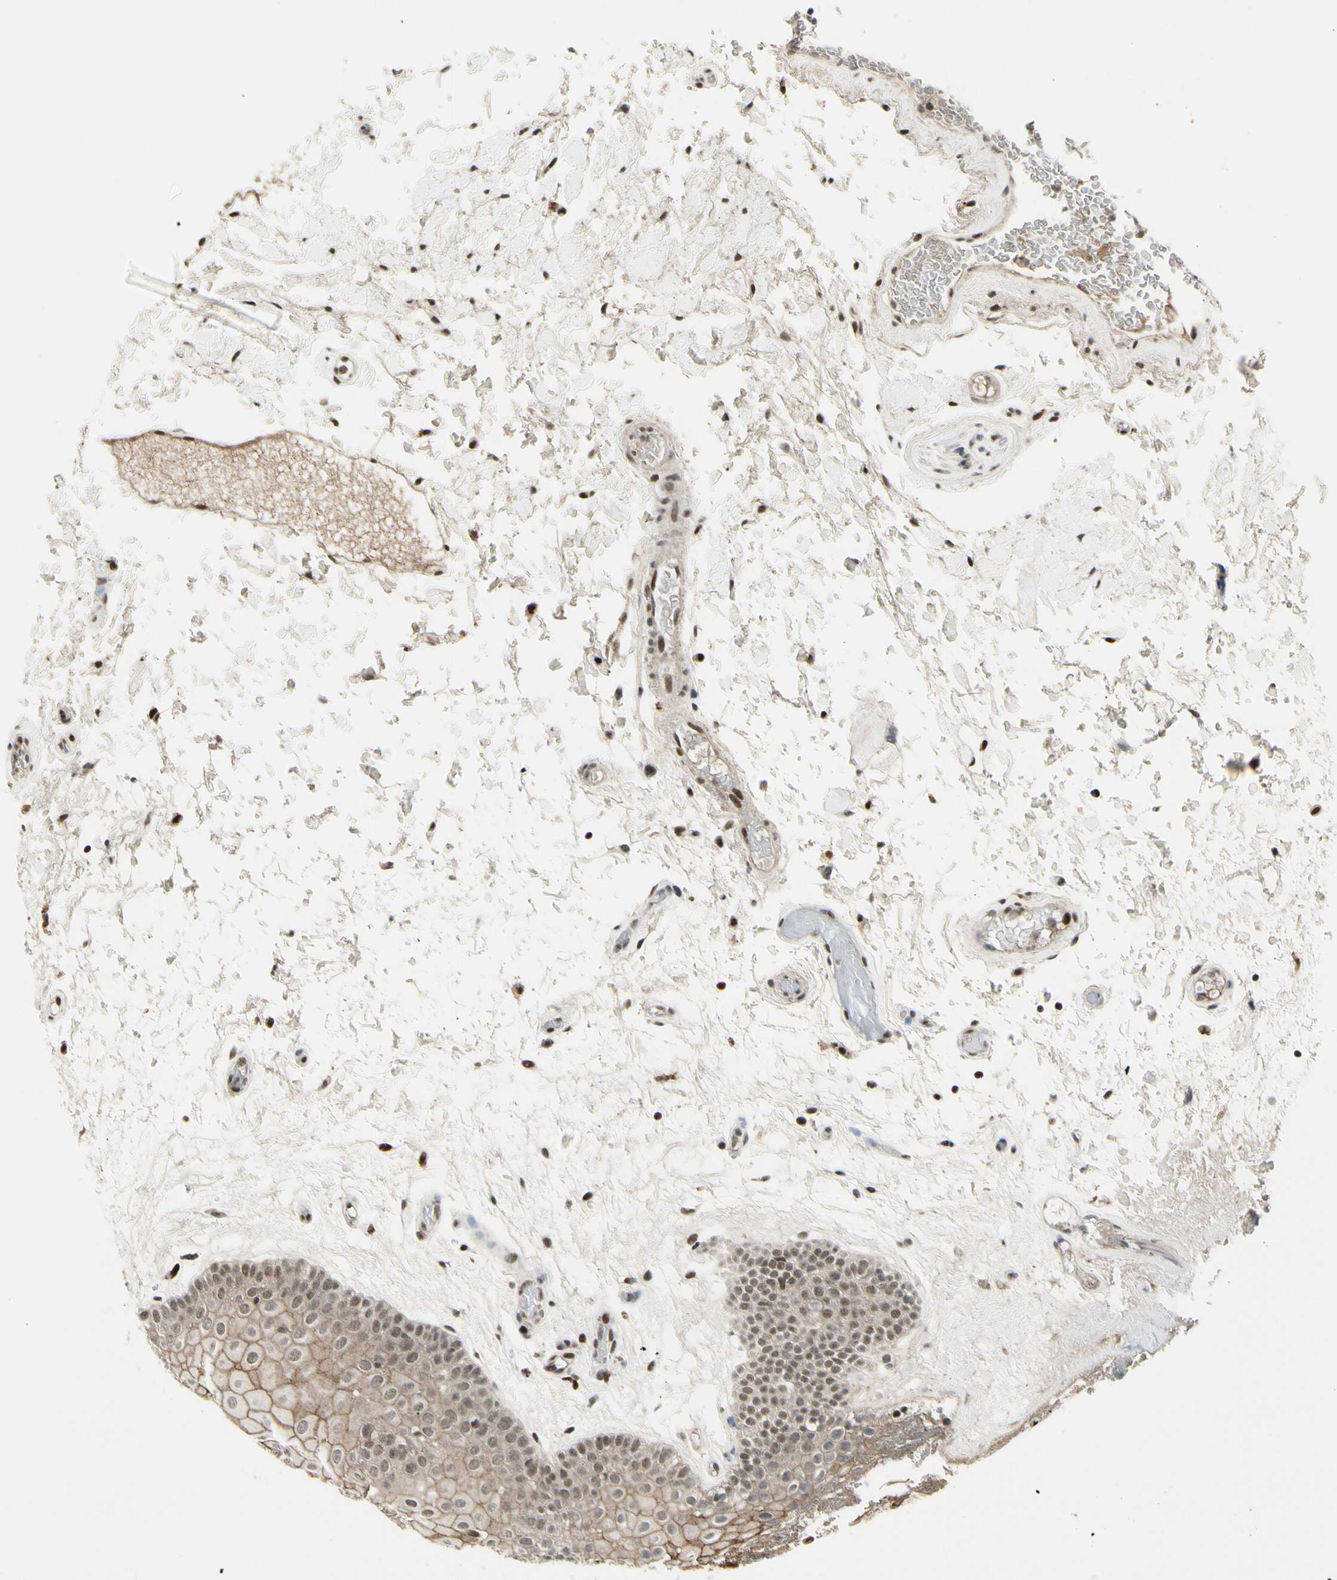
{"staining": {"intensity": "moderate", "quantity": ">75%", "location": "cytoplasmic/membranous,nuclear"}, "tissue": "oral mucosa", "cell_type": "Squamous epithelial cells", "image_type": "normal", "snomed": [{"axis": "morphology", "description": "Normal tissue, NOS"}, {"axis": "morphology", "description": "Squamous cell carcinoma, NOS"}, {"axis": "topography", "description": "Skeletal muscle"}, {"axis": "topography", "description": "Oral tissue"}, {"axis": "topography", "description": "Head-Neck"}], "caption": "The micrograph demonstrates immunohistochemical staining of normal oral mucosa. There is moderate cytoplasmic/membranous,nuclear positivity is appreciated in approximately >75% of squamous epithelial cells.", "gene": "FOXJ2", "patient": {"sex": "male", "age": 71}}